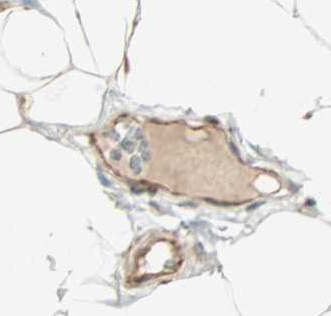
{"staining": {"intensity": "weak", "quantity": "25%-75%", "location": "cytoplasmic/membranous"}, "tissue": "adipose tissue", "cell_type": "Adipocytes", "image_type": "normal", "snomed": [{"axis": "morphology", "description": "Normal tissue, NOS"}, {"axis": "topography", "description": "Soft tissue"}], "caption": "Immunohistochemistry of normal adipose tissue shows low levels of weak cytoplasmic/membranous staining in approximately 25%-75% of adipocytes.", "gene": "ZNF37A", "patient": {"sex": "male", "age": 26}}